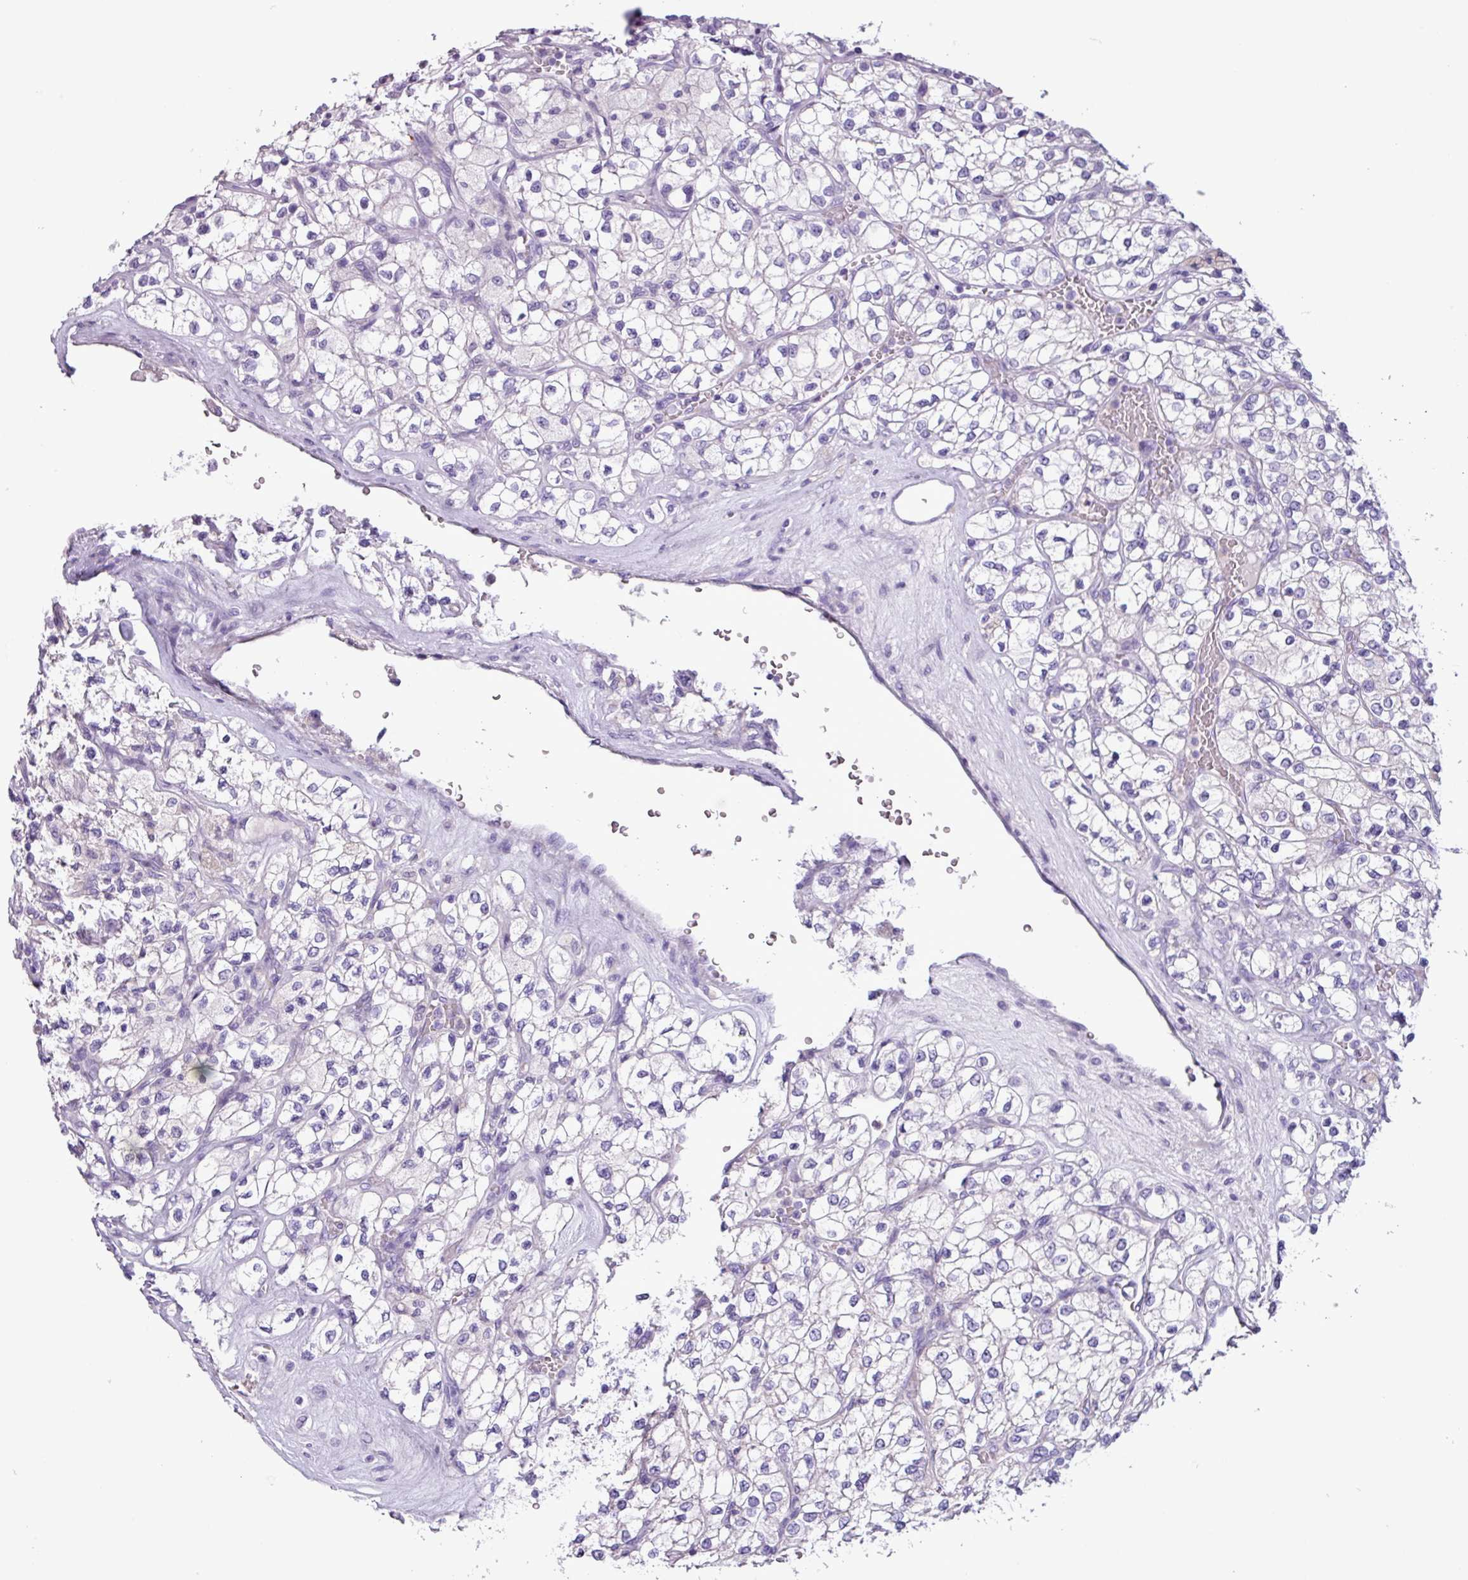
{"staining": {"intensity": "negative", "quantity": "none", "location": "none"}, "tissue": "renal cancer", "cell_type": "Tumor cells", "image_type": "cancer", "snomed": [{"axis": "morphology", "description": "Adenocarcinoma, NOS"}, {"axis": "topography", "description": "Kidney"}], "caption": "Immunohistochemical staining of human adenocarcinoma (renal) displays no significant expression in tumor cells. (IHC, brightfield microscopy, high magnification).", "gene": "CYSTM1", "patient": {"sex": "male", "age": 80}}